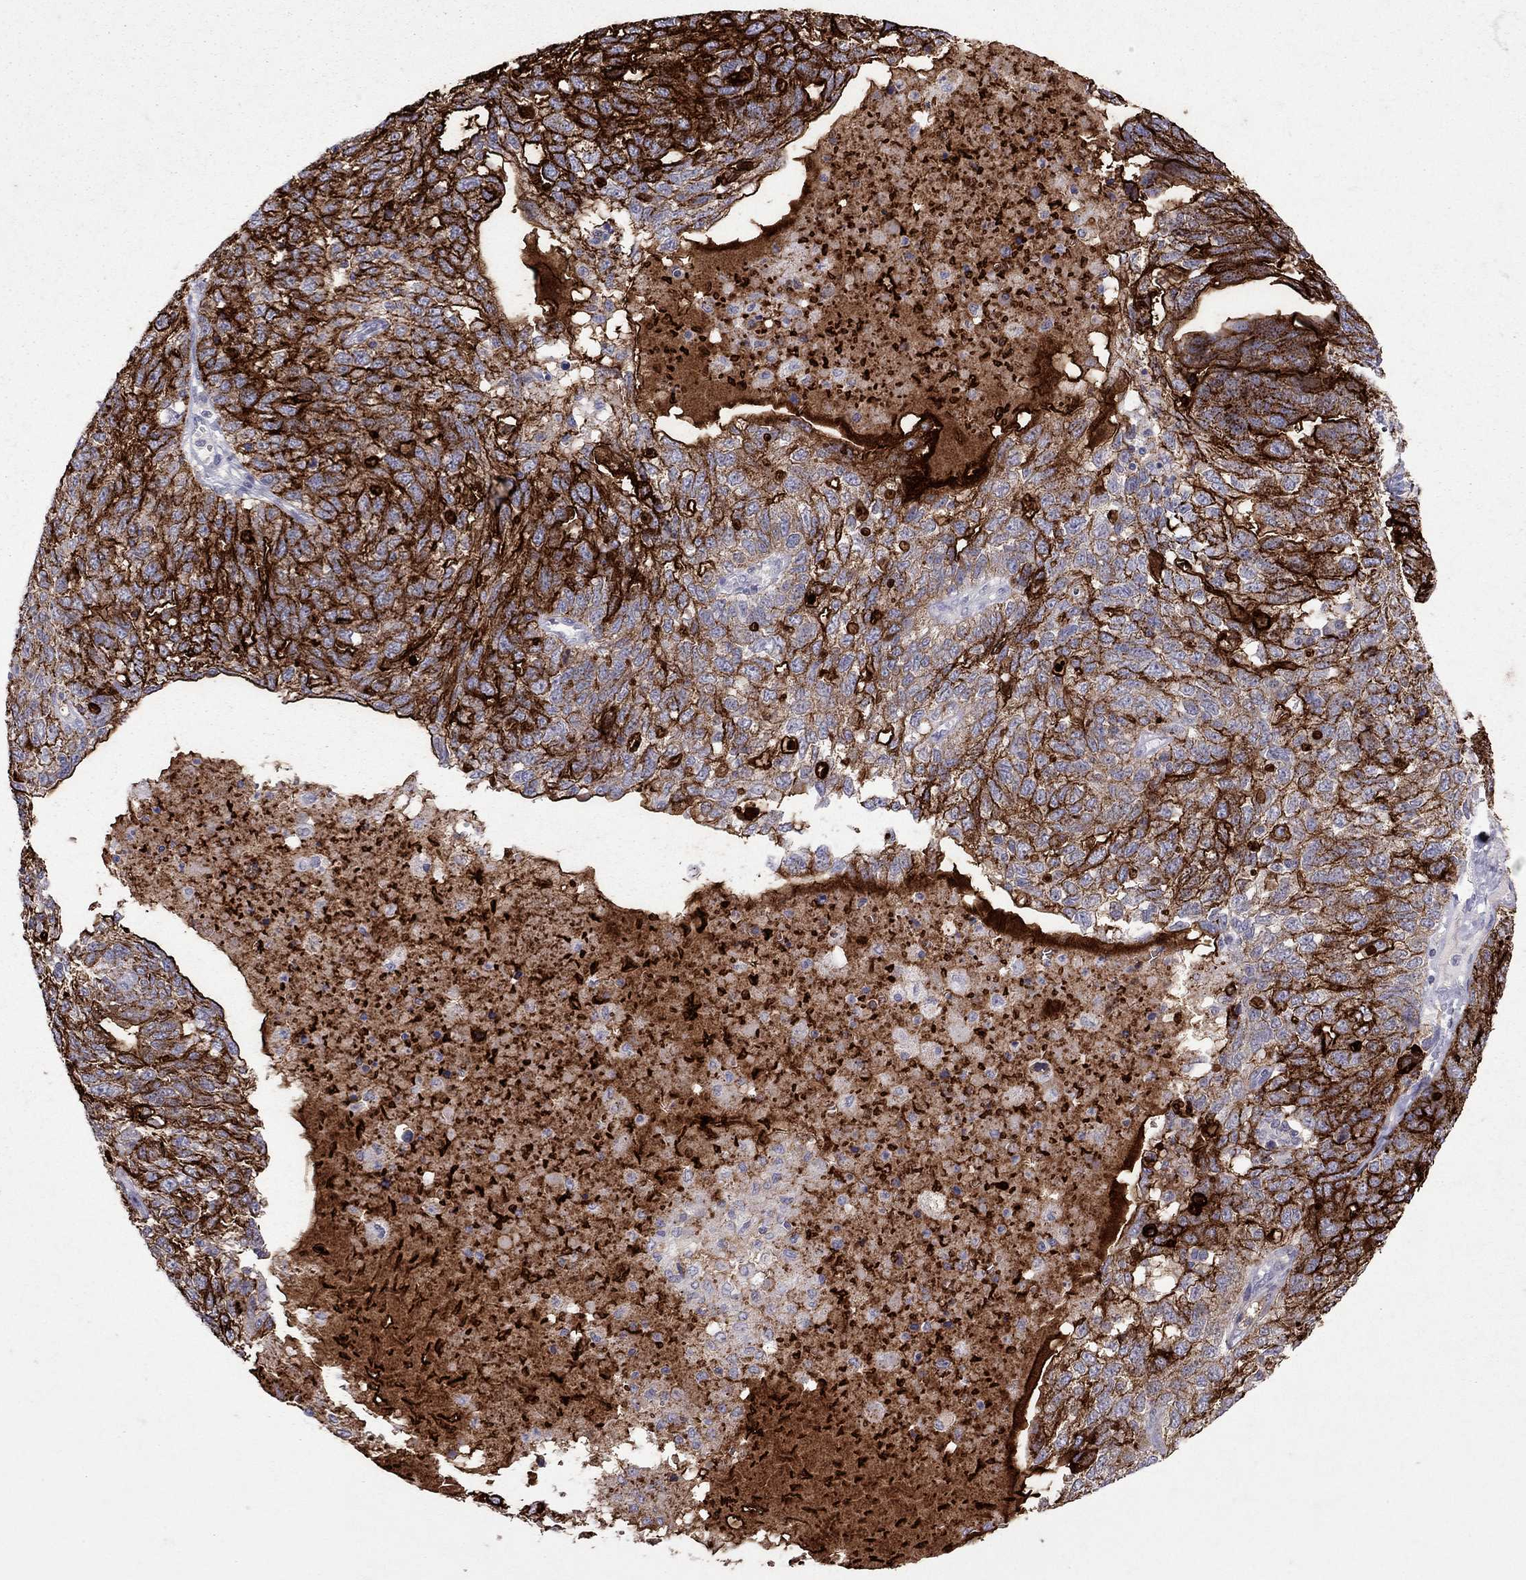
{"staining": {"intensity": "strong", "quantity": ">75%", "location": "cytoplasmic/membranous"}, "tissue": "ovarian cancer", "cell_type": "Tumor cells", "image_type": "cancer", "snomed": [{"axis": "morphology", "description": "Cystadenocarcinoma, serous, NOS"}, {"axis": "topography", "description": "Ovary"}], "caption": "Brown immunohistochemical staining in human serous cystadenocarcinoma (ovarian) demonstrates strong cytoplasmic/membranous expression in approximately >75% of tumor cells.", "gene": "MUC16", "patient": {"sex": "female", "age": 71}}